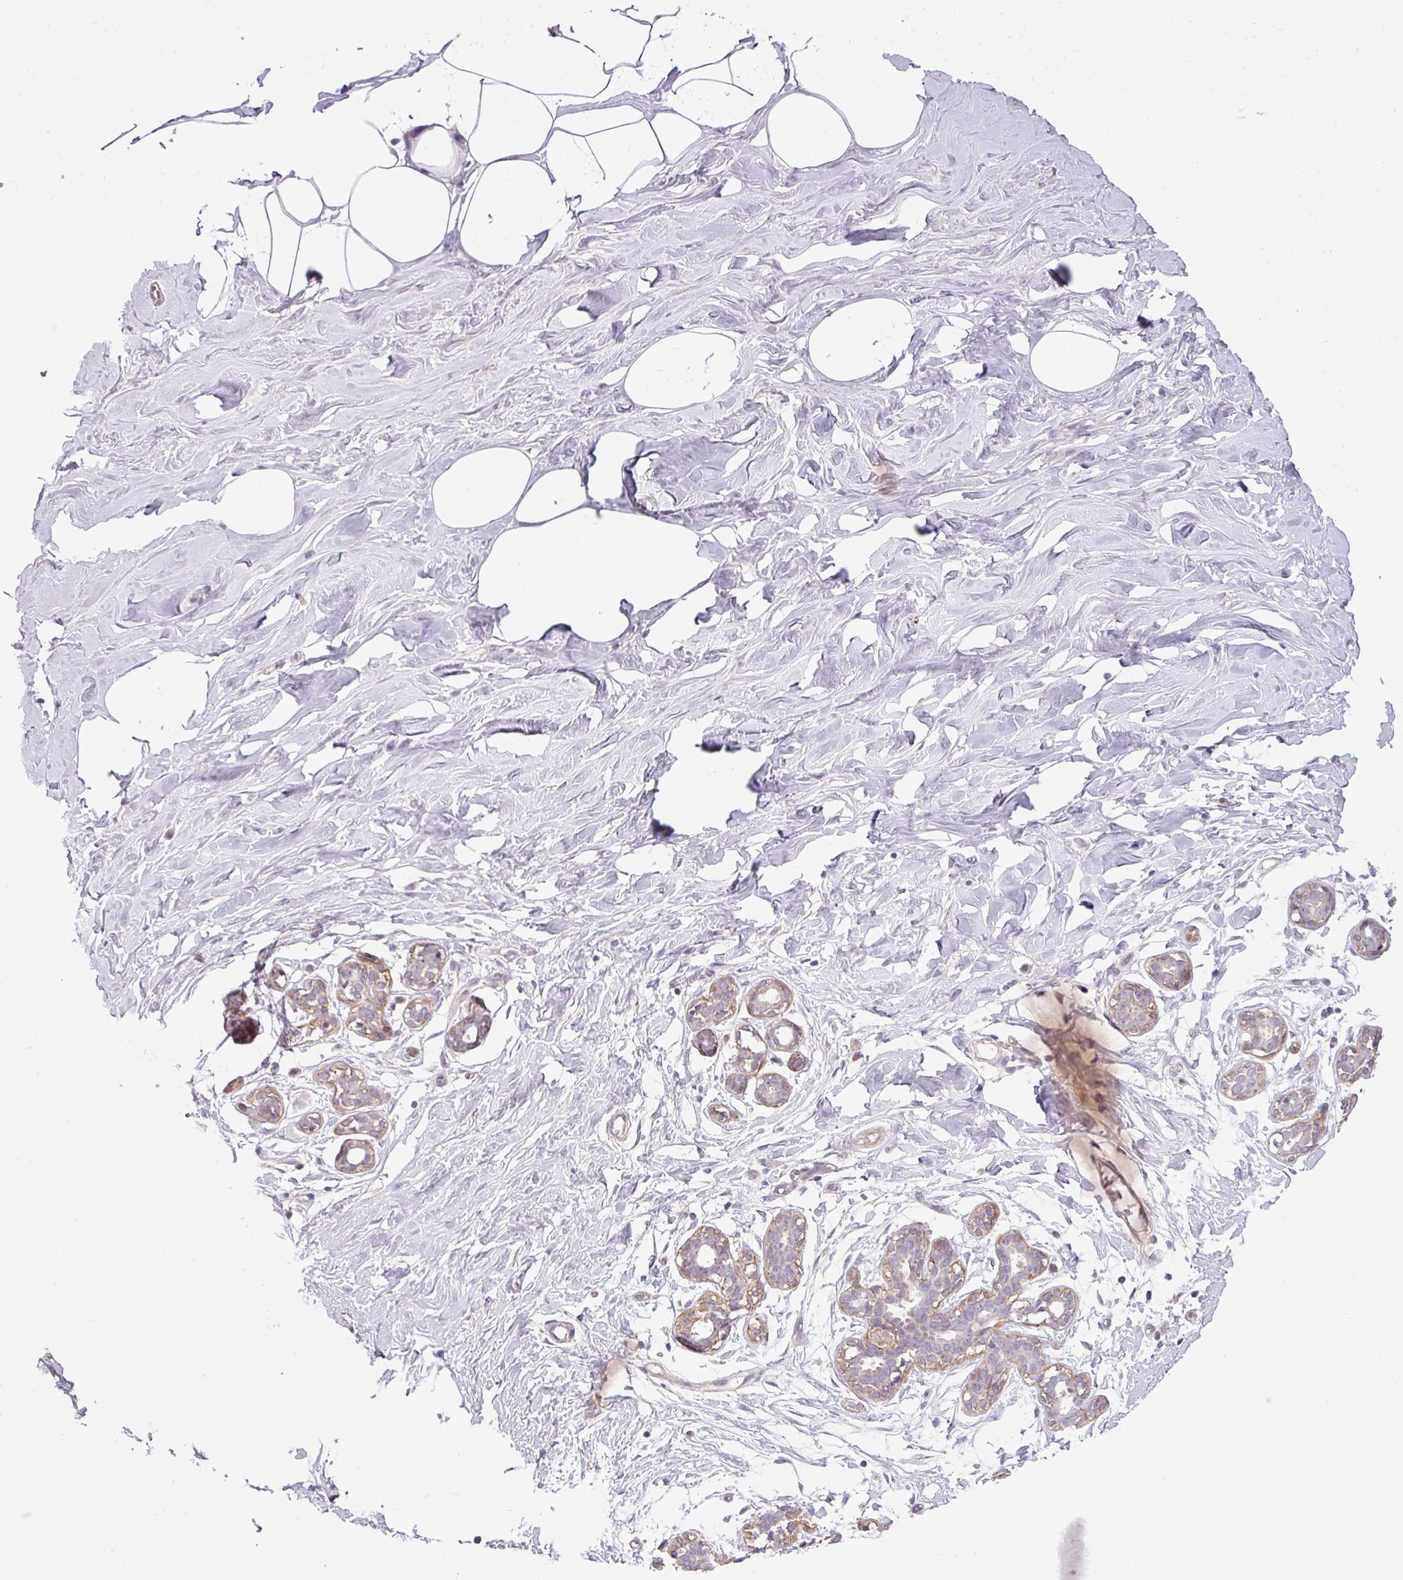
{"staining": {"intensity": "negative", "quantity": "none", "location": "none"}, "tissue": "breast", "cell_type": "Adipocytes", "image_type": "normal", "snomed": [{"axis": "morphology", "description": "Normal tissue, NOS"}, {"axis": "topography", "description": "Breast"}], "caption": "DAB (3,3'-diaminobenzidine) immunohistochemical staining of normal human breast exhibits no significant staining in adipocytes.", "gene": "ZNF35", "patient": {"sex": "female", "age": 27}}